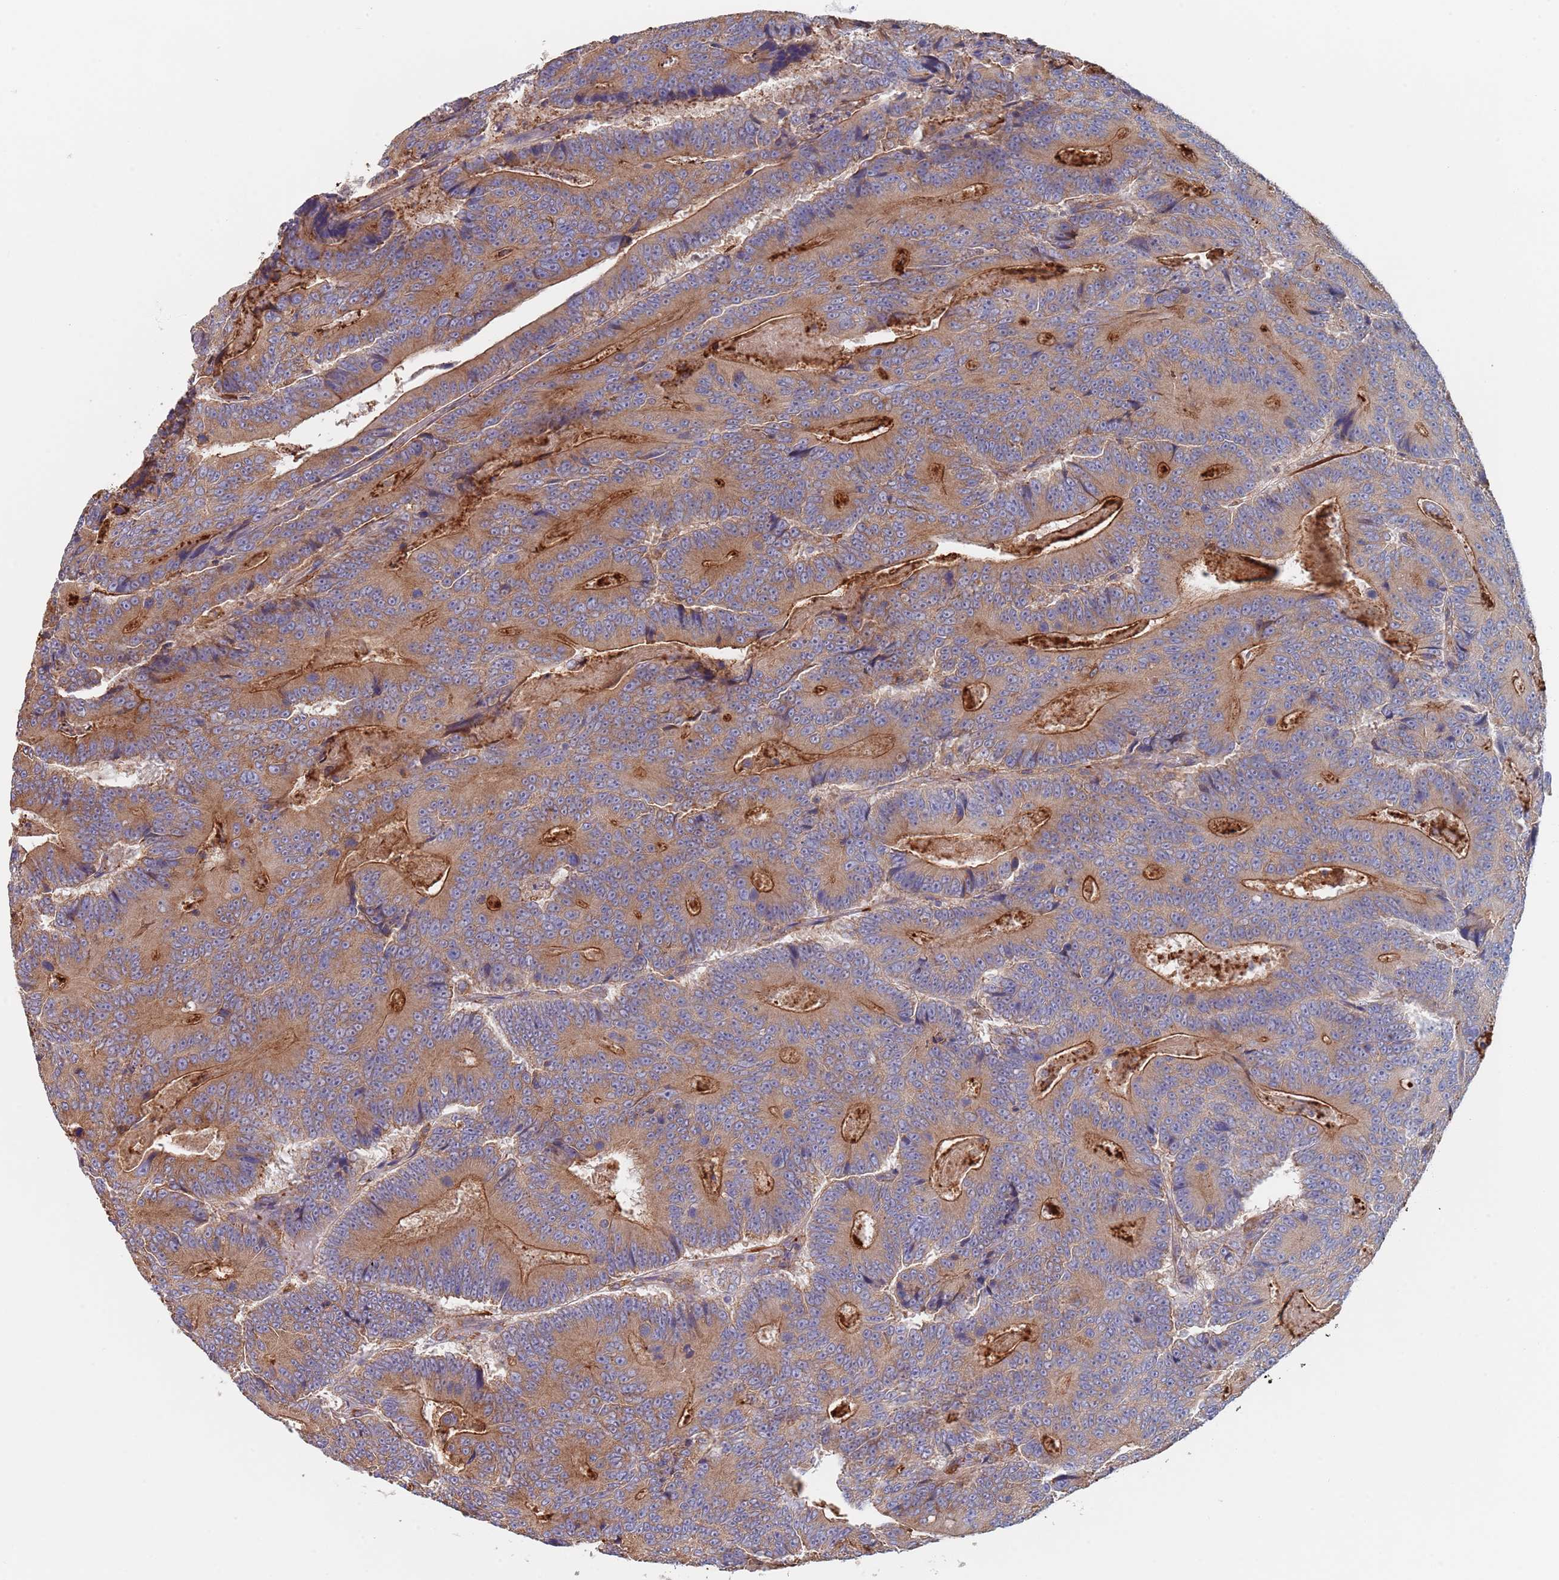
{"staining": {"intensity": "moderate", "quantity": ">75%", "location": "cytoplasmic/membranous"}, "tissue": "colorectal cancer", "cell_type": "Tumor cells", "image_type": "cancer", "snomed": [{"axis": "morphology", "description": "Adenocarcinoma, NOS"}, {"axis": "topography", "description": "Colon"}], "caption": "Human colorectal cancer (adenocarcinoma) stained with a protein marker displays moderate staining in tumor cells.", "gene": "DCUN1D3", "patient": {"sex": "male", "age": 83}}